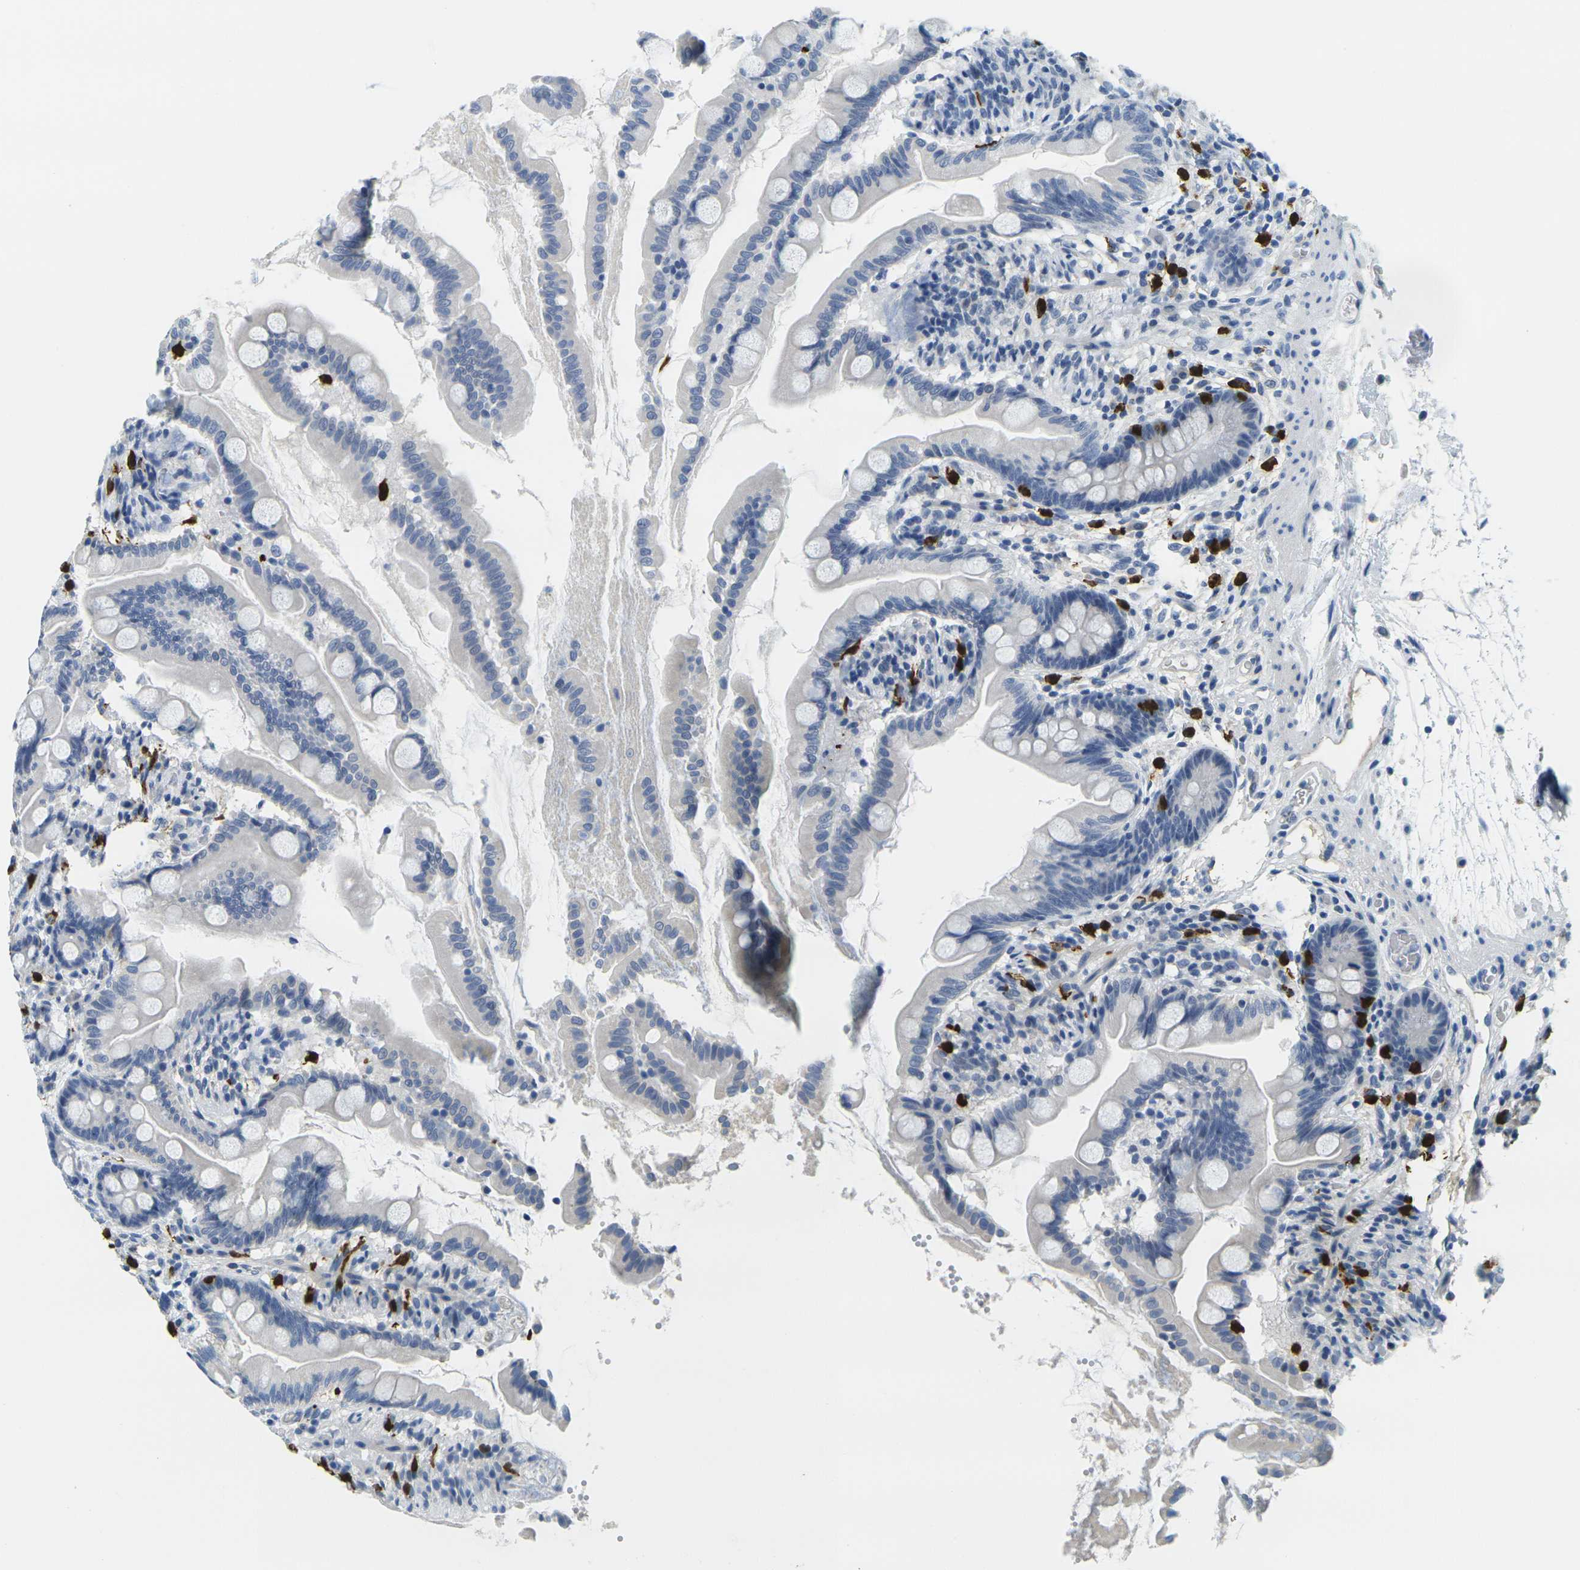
{"staining": {"intensity": "negative", "quantity": "none", "location": "none"}, "tissue": "small intestine", "cell_type": "Glandular cells", "image_type": "normal", "snomed": [{"axis": "morphology", "description": "Normal tissue, NOS"}, {"axis": "topography", "description": "Small intestine"}], "caption": "A high-resolution histopathology image shows immunohistochemistry staining of normal small intestine, which shows no significant positivity in glandular cells. The staining is performed using DAB (3,3'-diaminobenzidine) brown chromogen with nuclei counter-stained in using hematoxylin.", "gene": "GPR15", "patient": {"sex": "female", "age": 56}}